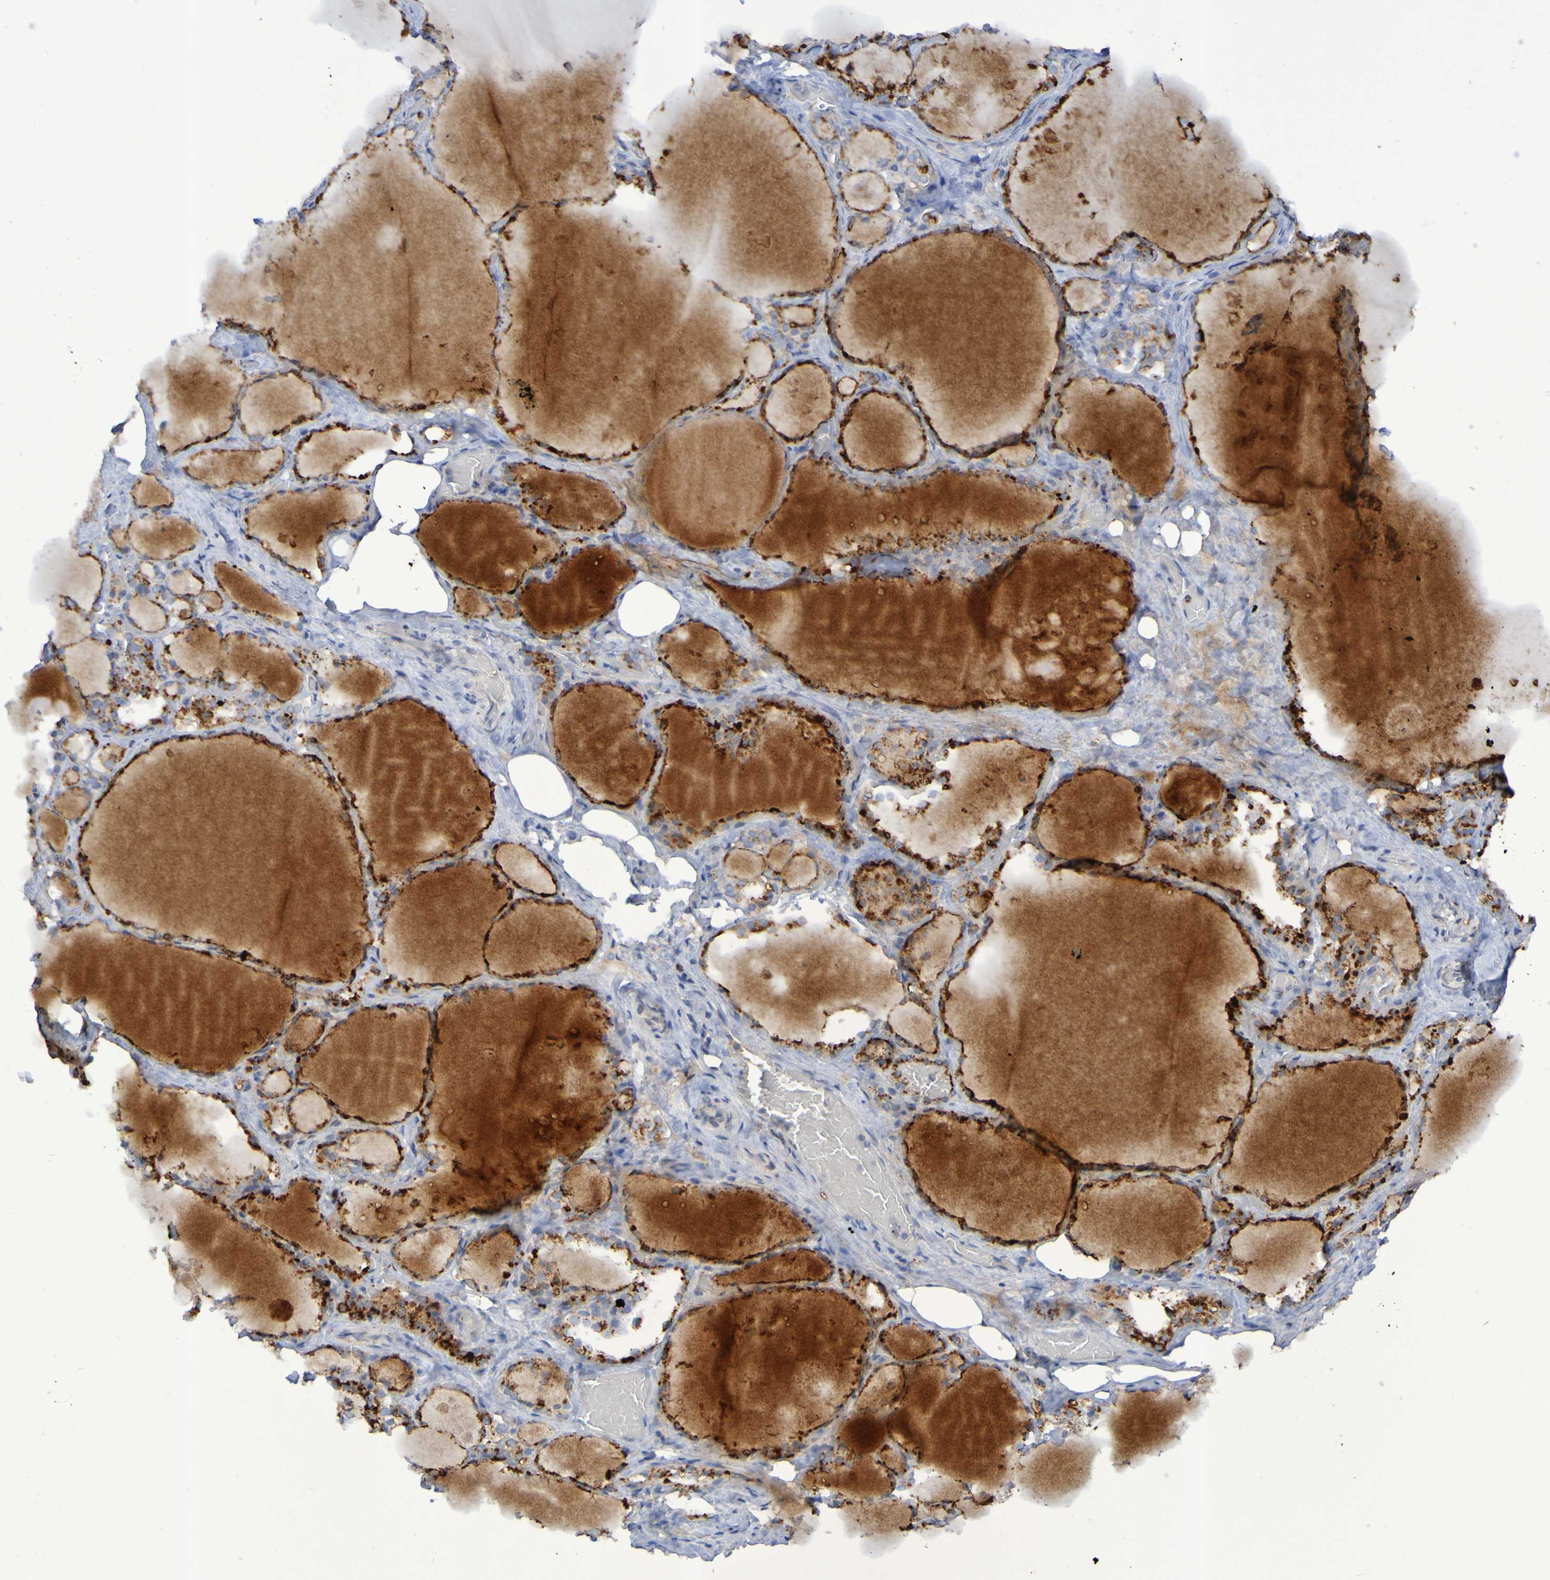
{"staining": {"intensity": "strong", "quantity": ">75%", "location": "cytoplasmic/membranous"}, "tissue": "thyroid gland", "cell_type": "Glandular cells", "image_type": "normal", "snomed": [{"axis": "morphology", "description": "Normal tissue, NOS"}, {"axis": "topography", "description": "Thyroid gland"}], "caption": "The histopathology image shows a brown stain indicating the presence of a protein in the cytoplasmic/membranous of glandular cells in thyroid gland.", "gene": "TPH1", "patient": {"sex": "male", "age": 61}}